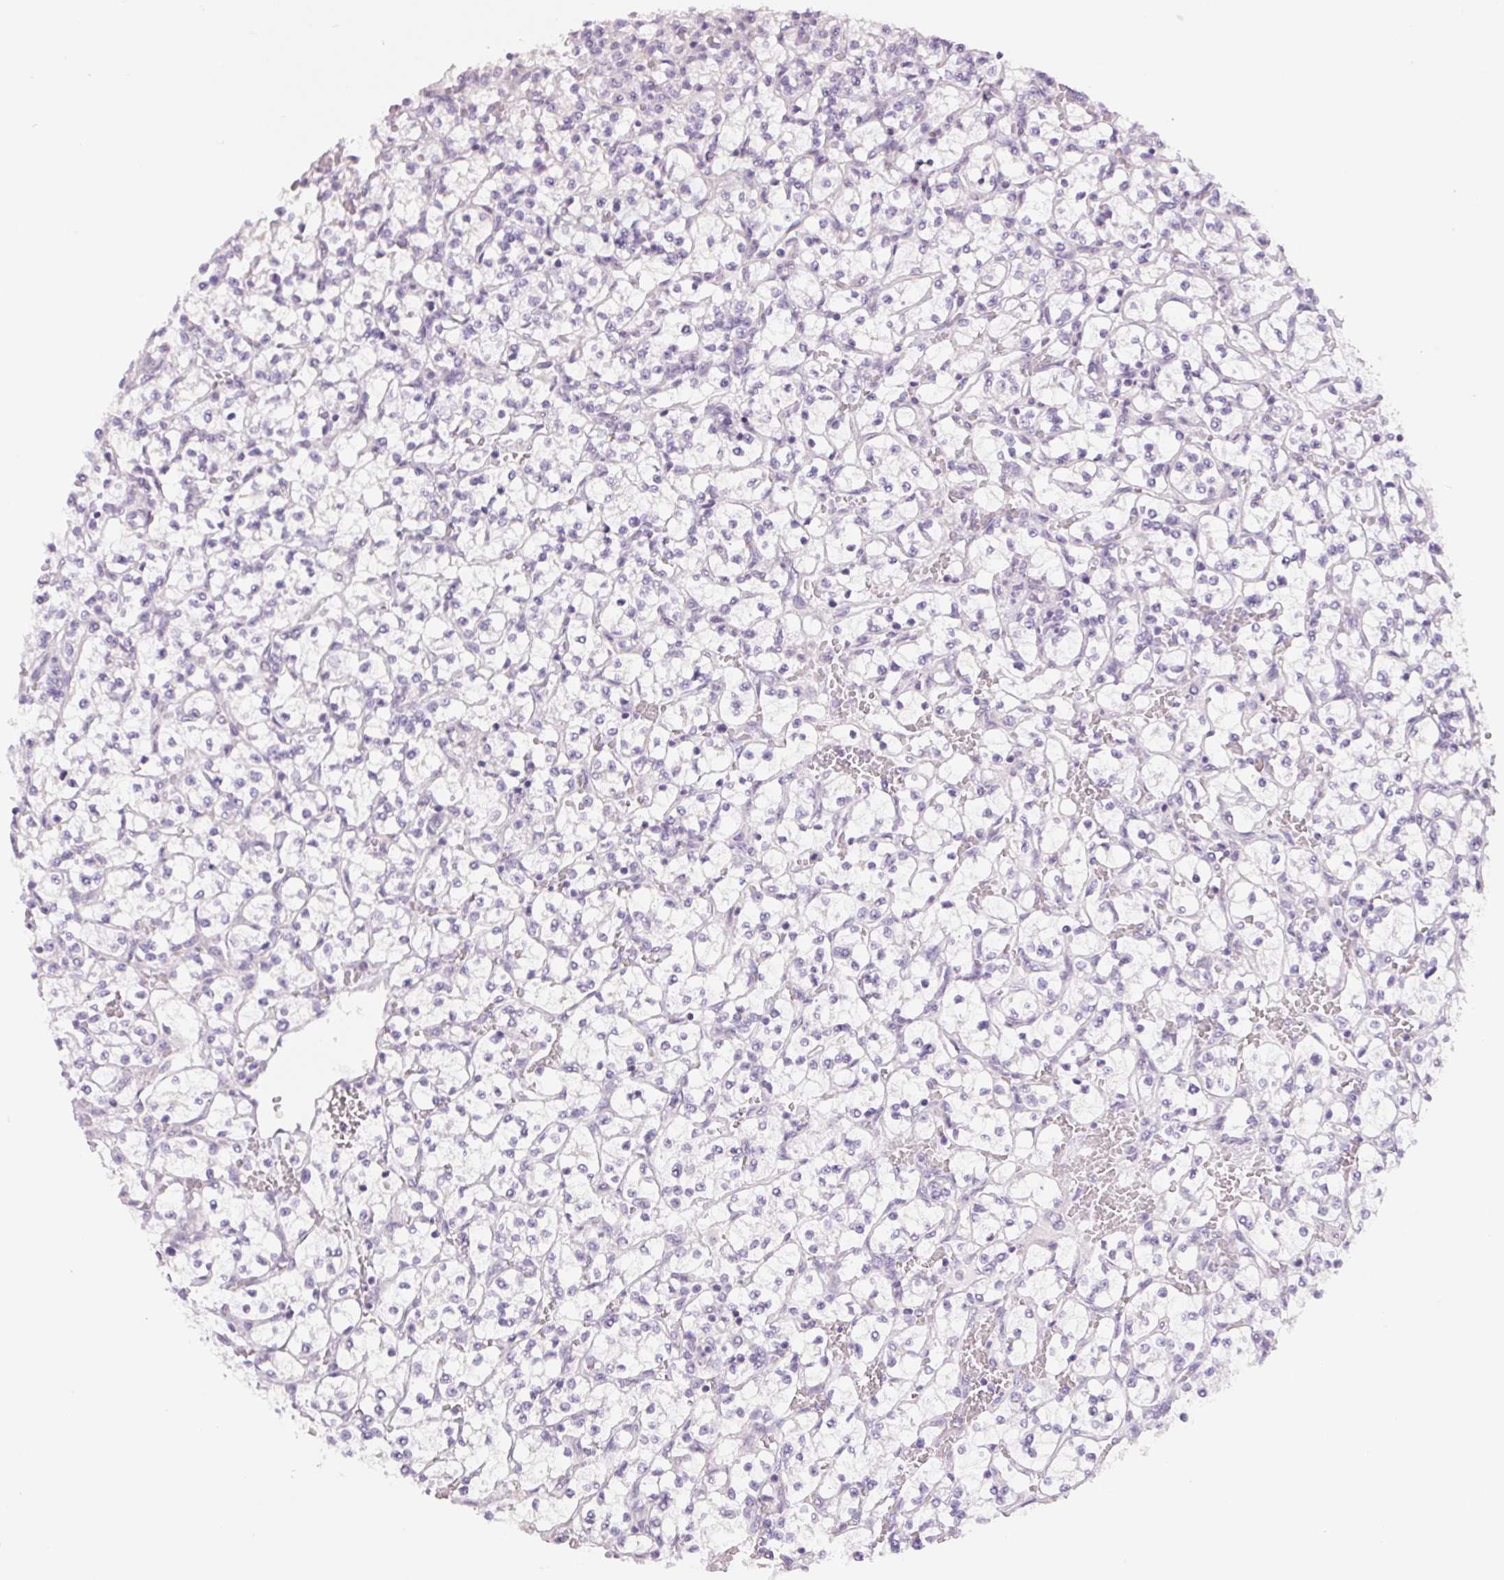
{"staining": {"intensity": "negative", "quantity": "none", "location": "none"}, "tissue": "renal cancer", "cell_type": "Tumor cells", "image_type": "cancer", "snomed": [{"axis": "morphology", "description": "Adenocarcinoma, NOS"}, {"axis": "topography", "description": "Kidney"}], "caption": "Protein analysis of renal adenocarcinoma exhibits no significant positivity in tumor cells.", "gene": "CCDC168", "patient": {"sex": "female", "age": 64}}